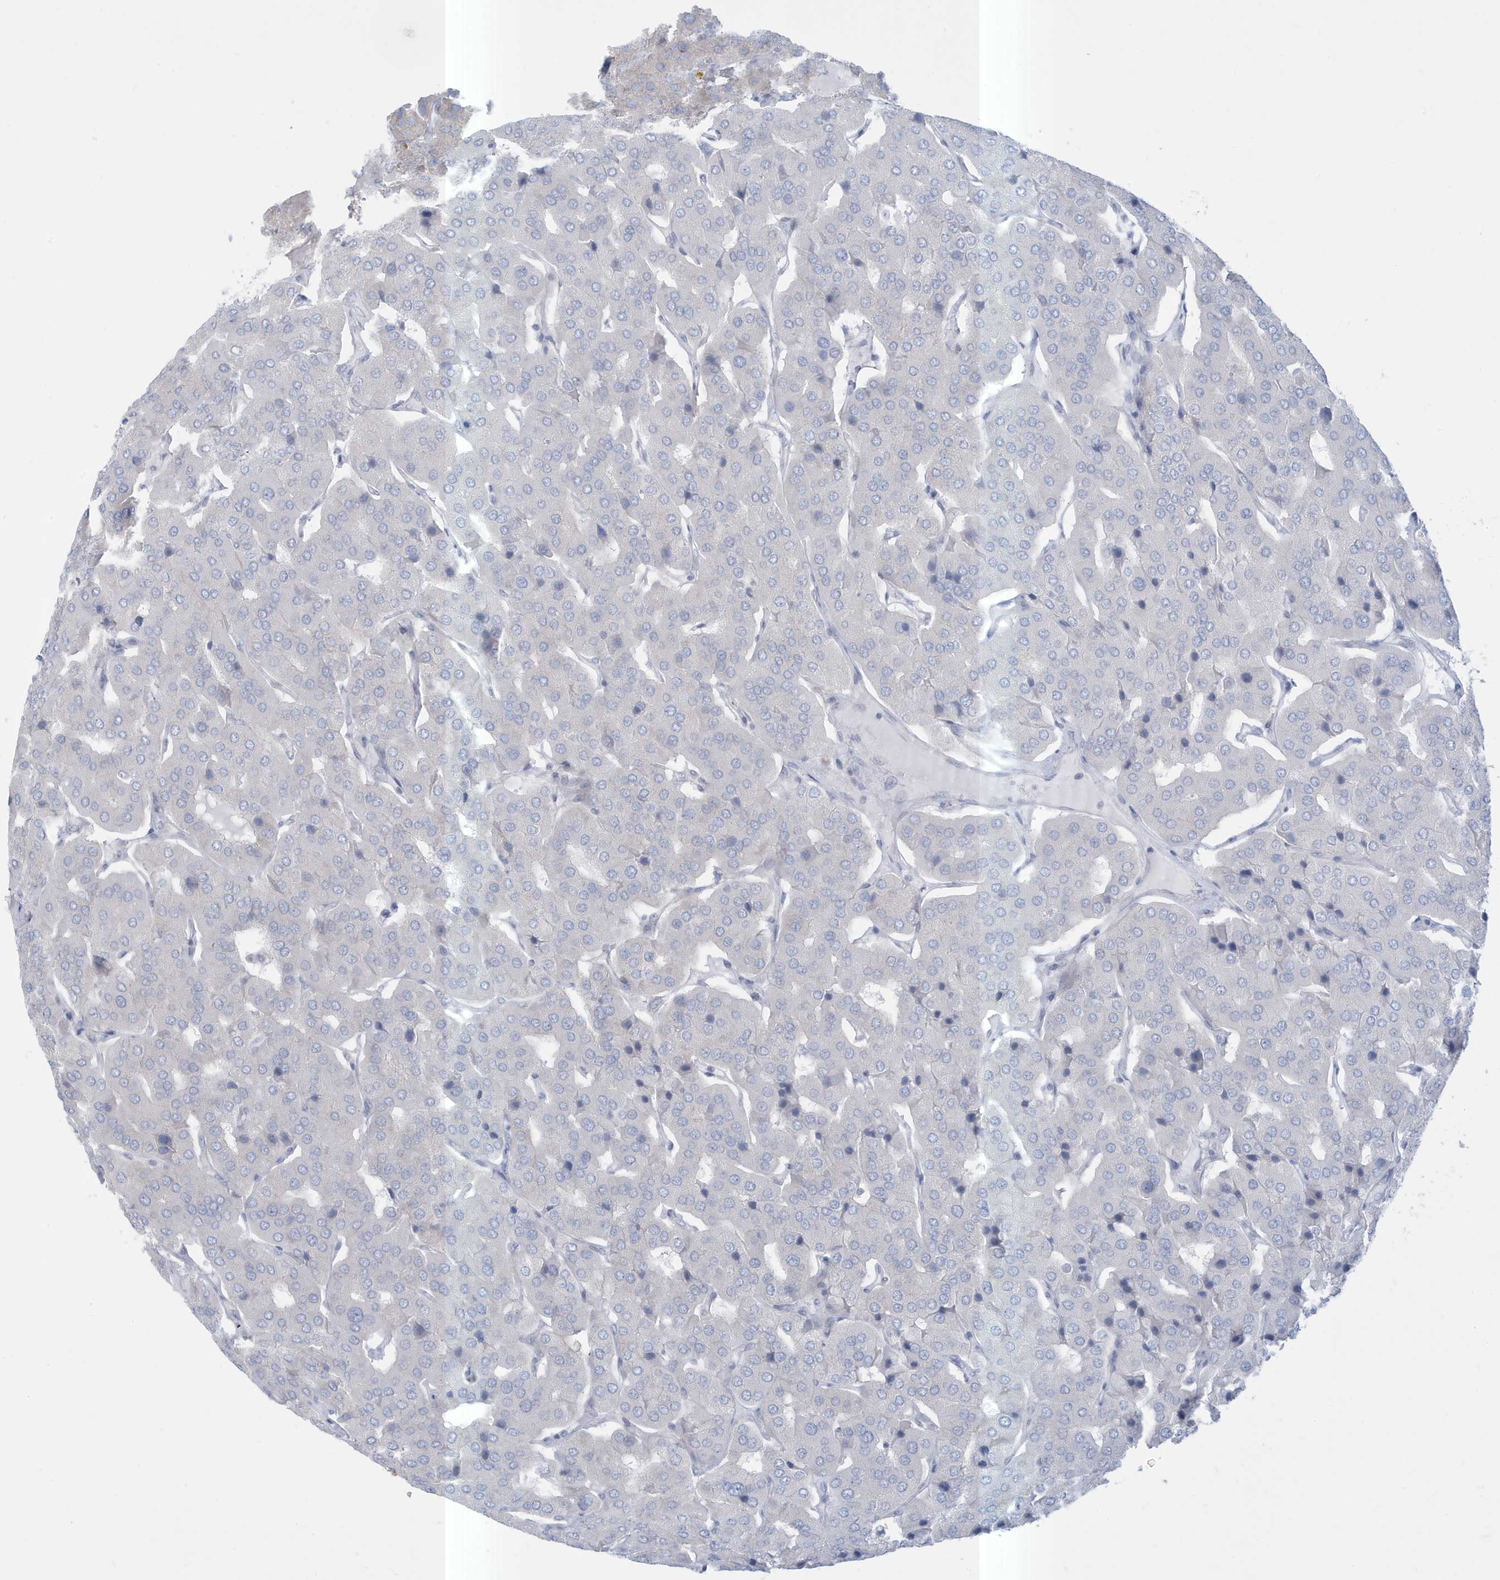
{"staining": {"intensity": "negative", "quantity": "none", "location": "none"}, "tissue": "parathyroid gland", "cell_type": "Glandular cells", "image_type": "normal", "snomed": [{"axis": "morphology", "description": "Normal tissue, NOS"}, {"axis": "morphology", "description": "Adenoma, NOS"}, {"axis": "topography", "description": "Parathyroid gland"}], "caption": "Immunohistochemistry (IHC) micrograph of benign parathyroid gland: parathyroid gland stained with DAB (3,3'-diaminobenzidine) displays no significant protein expression in glandular cells.", "gene": "SLAMF9", "patient": {"sex": "female", "age": 86}}